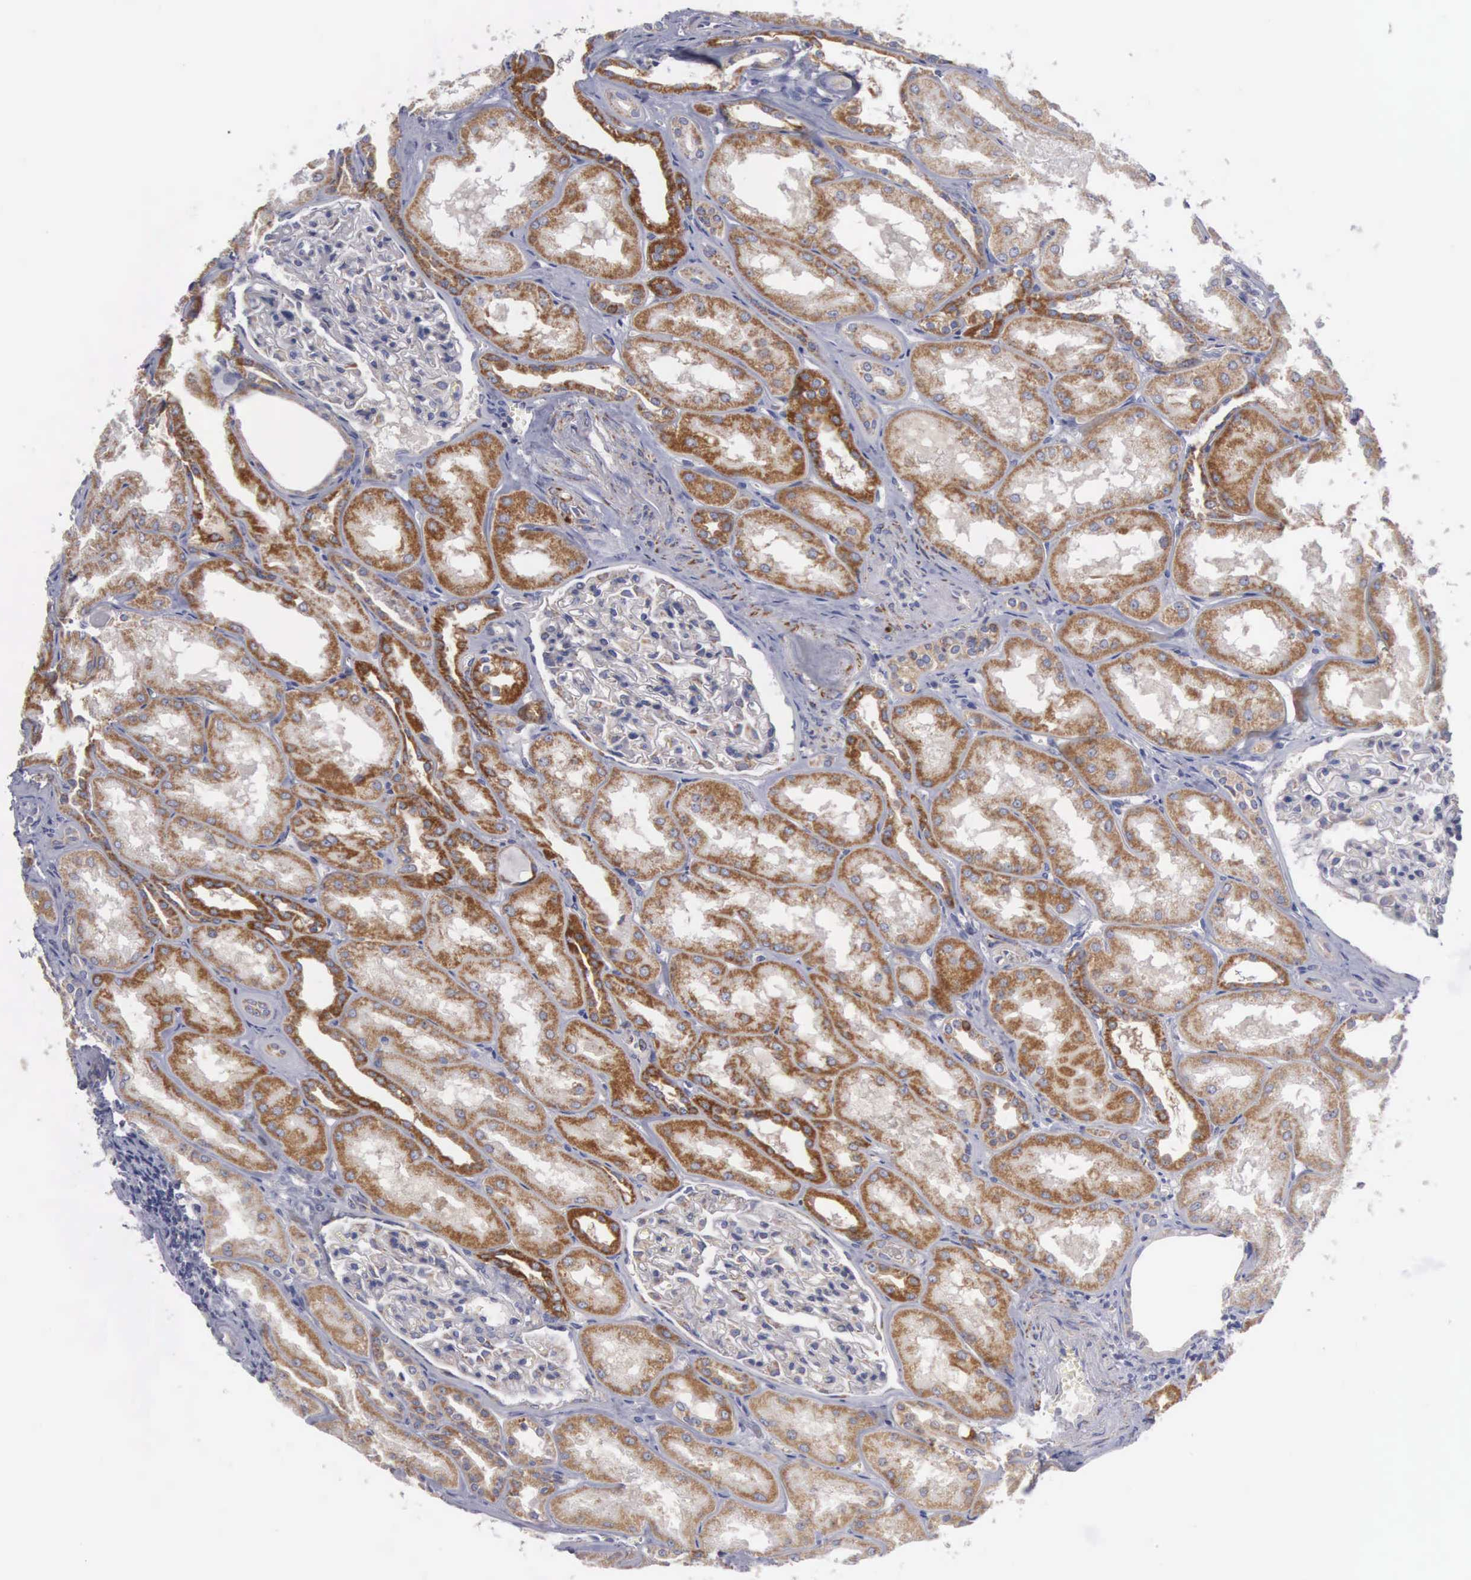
{"staining": {"intensity": "negative", "quantity": "none", "location": "none"}, "tissue": "kidney", "cell_type": "Cells in glomeruli", "image_type": "normal", "snomed": [{"axis": "morphology", "description": "Normal tissue, NOS"}, {"axis": "topography", "description": "Kidney"}], "caption": "Kidney stained for a protein using IHC displays no positivity cells in glomeruli.", "gene": "APOOL", "patient": {"sex": "male", "age": 61}}